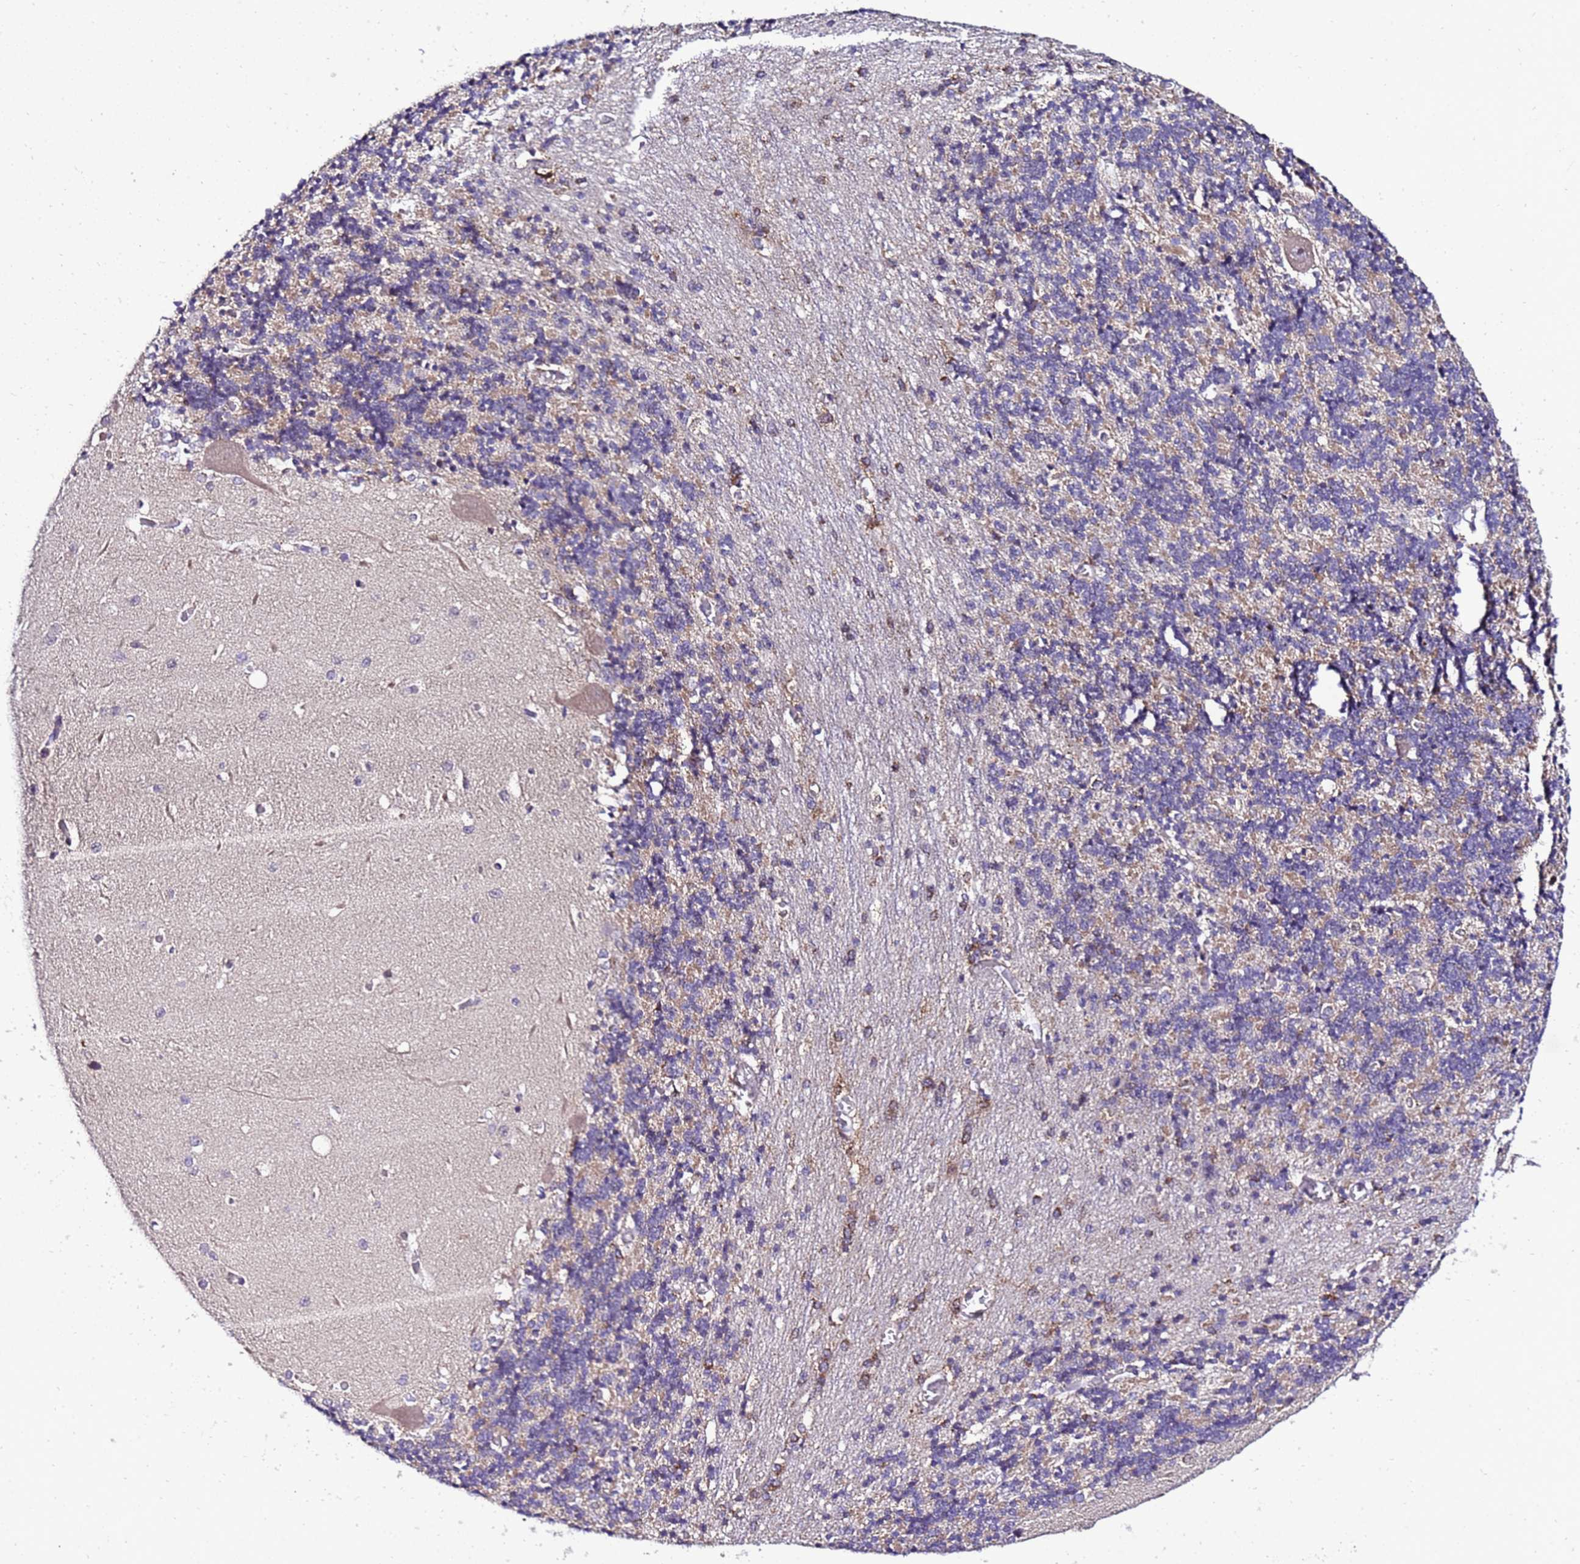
{"staining": {"intensity": "weak", "quantity": ">75%", "location": "cytoplasmic/membranous"}, "tissue": "cerebellum", "cell_type": "Cells in granular layer", "image_type": "normal", "snomed": [{"axis": "morphology", "description": "Normal tissue, NOS"}, {"axis": "topography", "description": "Cerebellum"}], "caption": "Immunohistochemical staining of normal cerebellum demonstrates >75% levels of weak cytoplasmic/membranous protein staining in about >75% of cells in granular layer.", "gene": "C19orf47", "patient": {"sex": "male", "age": 37}}